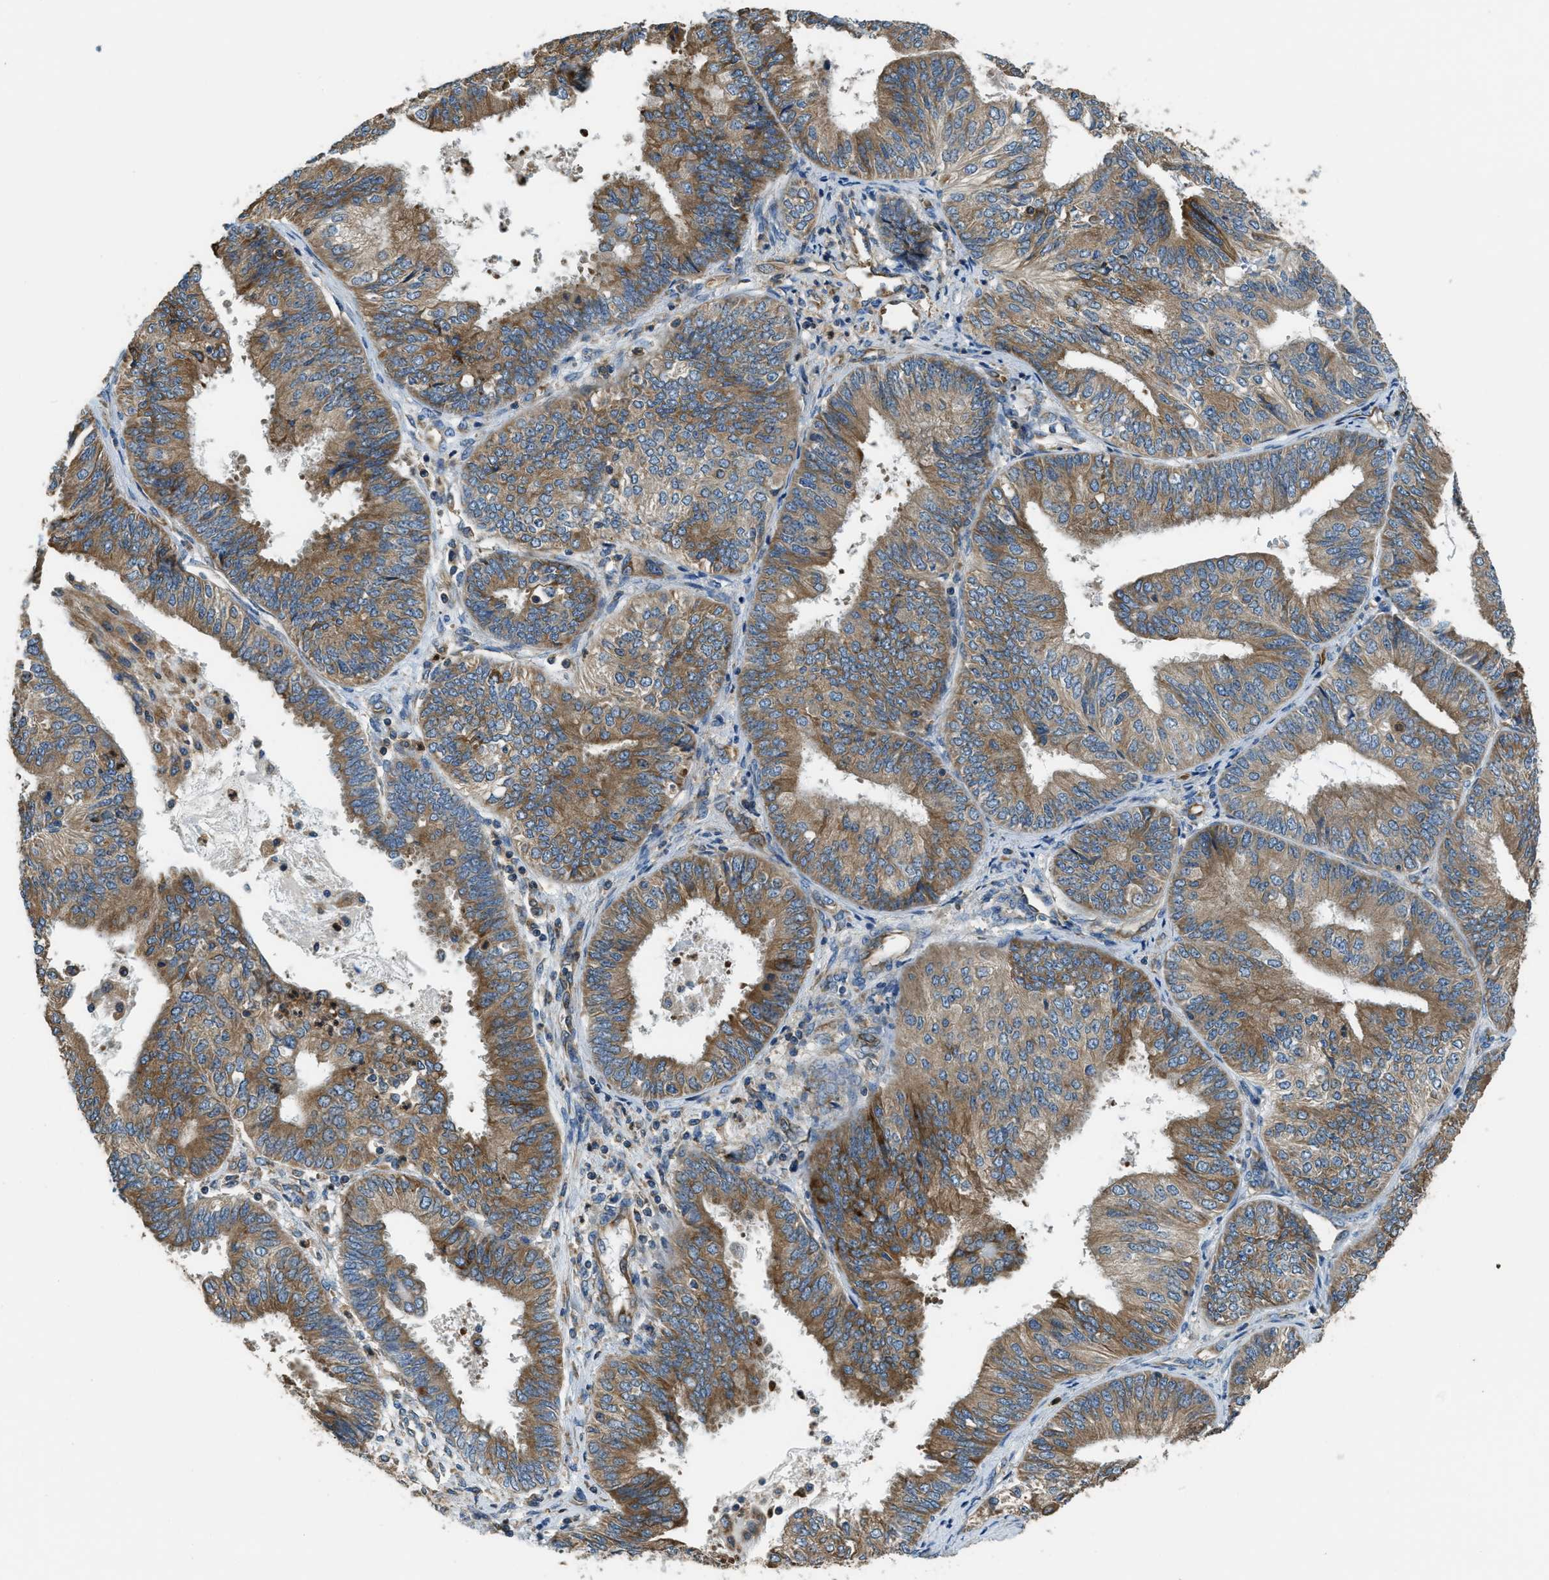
{"staining": {"intensity": "moderate", "quantity": ">75%", "location": "cytoplasmic/membranous"}, "tissue": "endometrial cancer", "cell_type": "Tumor cells", "image_type": "cancer", "snomed": [{"axis": "morphology", "description": "Adenocarcinoma, NOS"}, {"axis": "topography", "description": "Endometrium"}], "caption": "Tumor cells display medium levels of moderate cytoplasmic/membranous staining in approximately >75% of cells in endometrial adenocarcinoma.", "gene": "GIMAP8", "patient": {"sex": "female", "age": 58}}